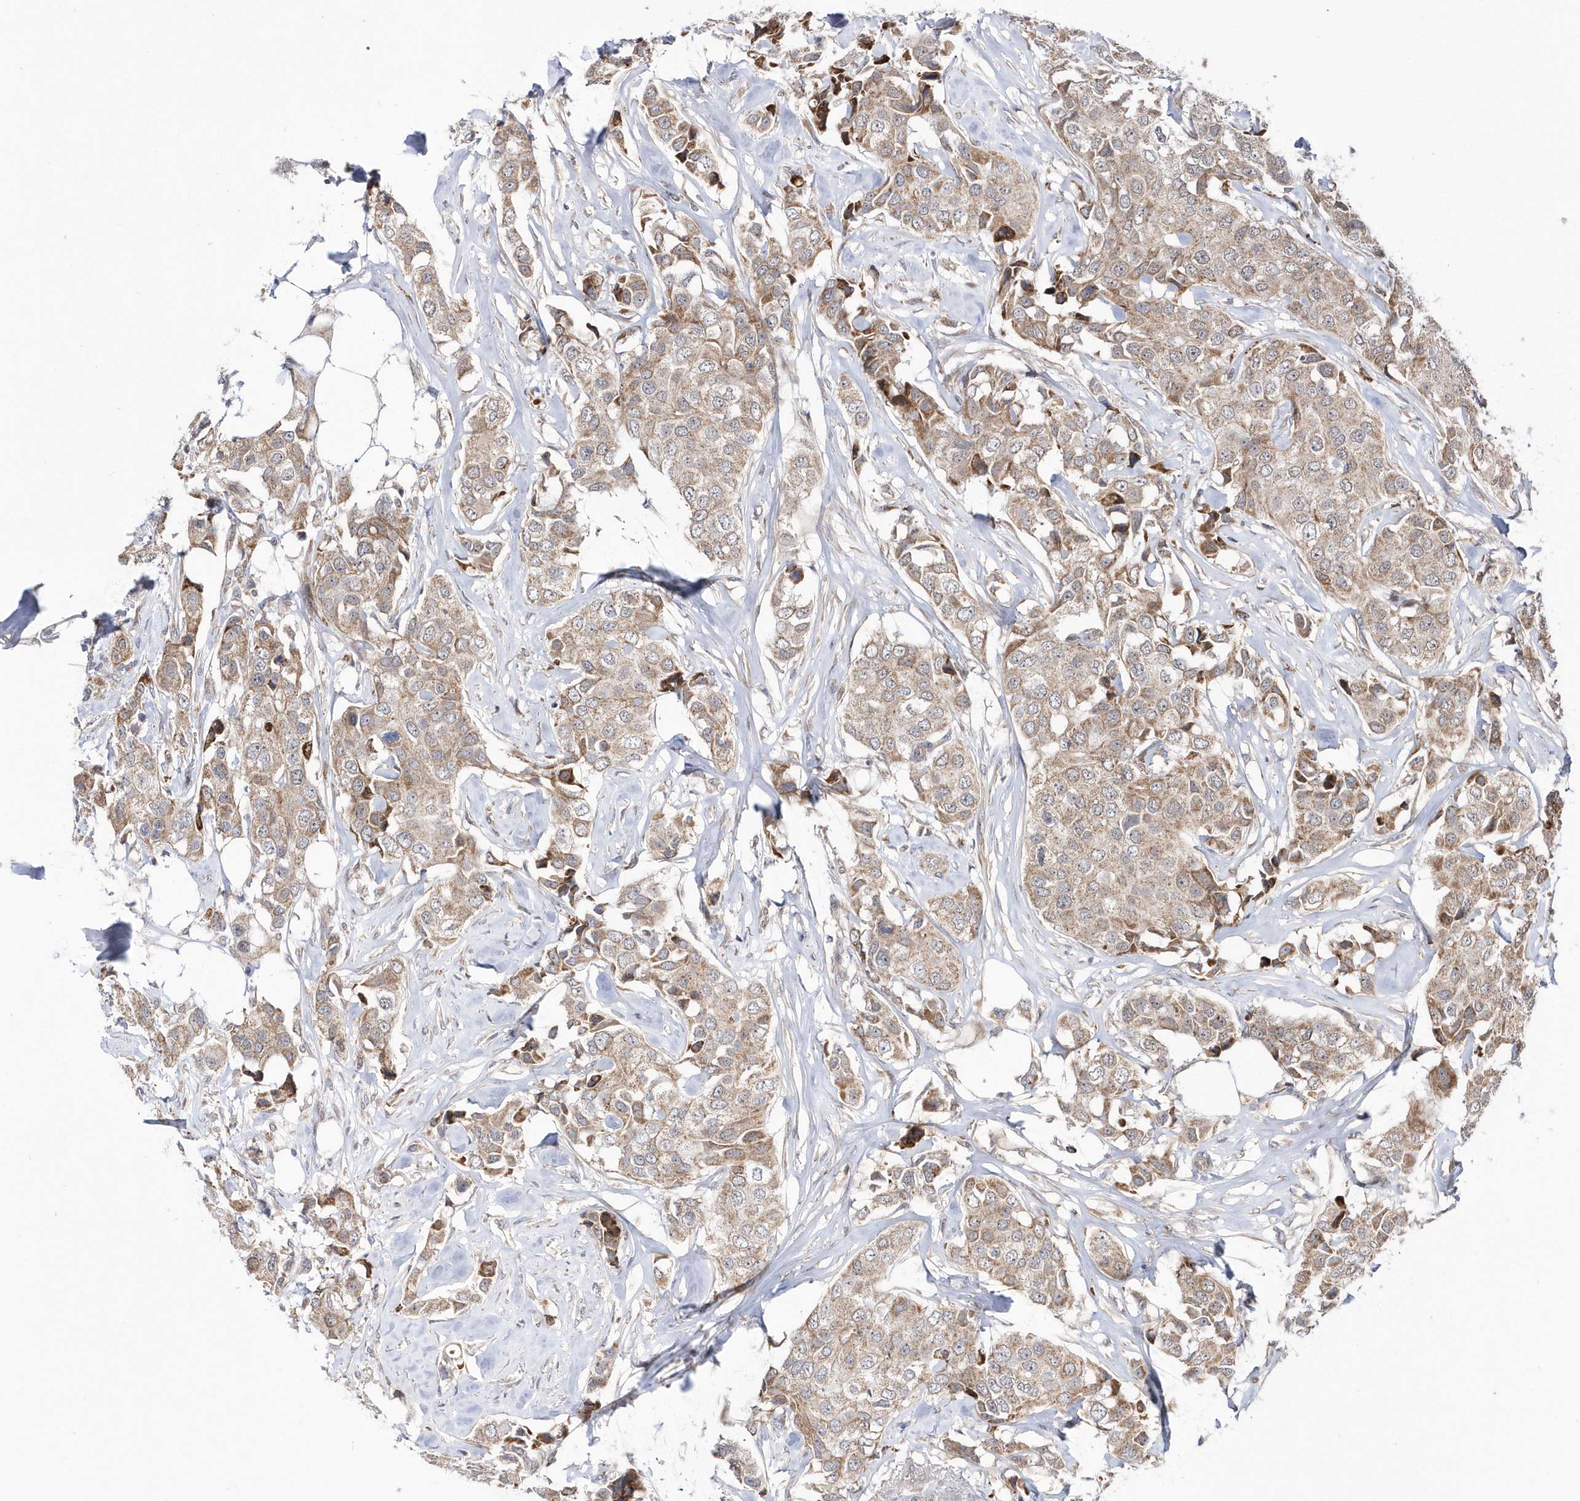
{"staining": {"intensity": "weak", "quantity": ">75%", "location": "cytoplasmic/membranous"}, "tissue": "breast cancer", "cell_type": "Tumor cells", "image_type": "cancer", "snomed": [{"axis": "morphology", "description": "Duct carcinoma"}, {"axis": "topography", "description": "Breast"}], "caption": "A brown stain labels weak cytoplasmic/membranous expression of a protein in human breast invasive ductal carcinoma tumor cells.", "gene": "DALRD3", "patient": {"sex": "female", "age": 80}}